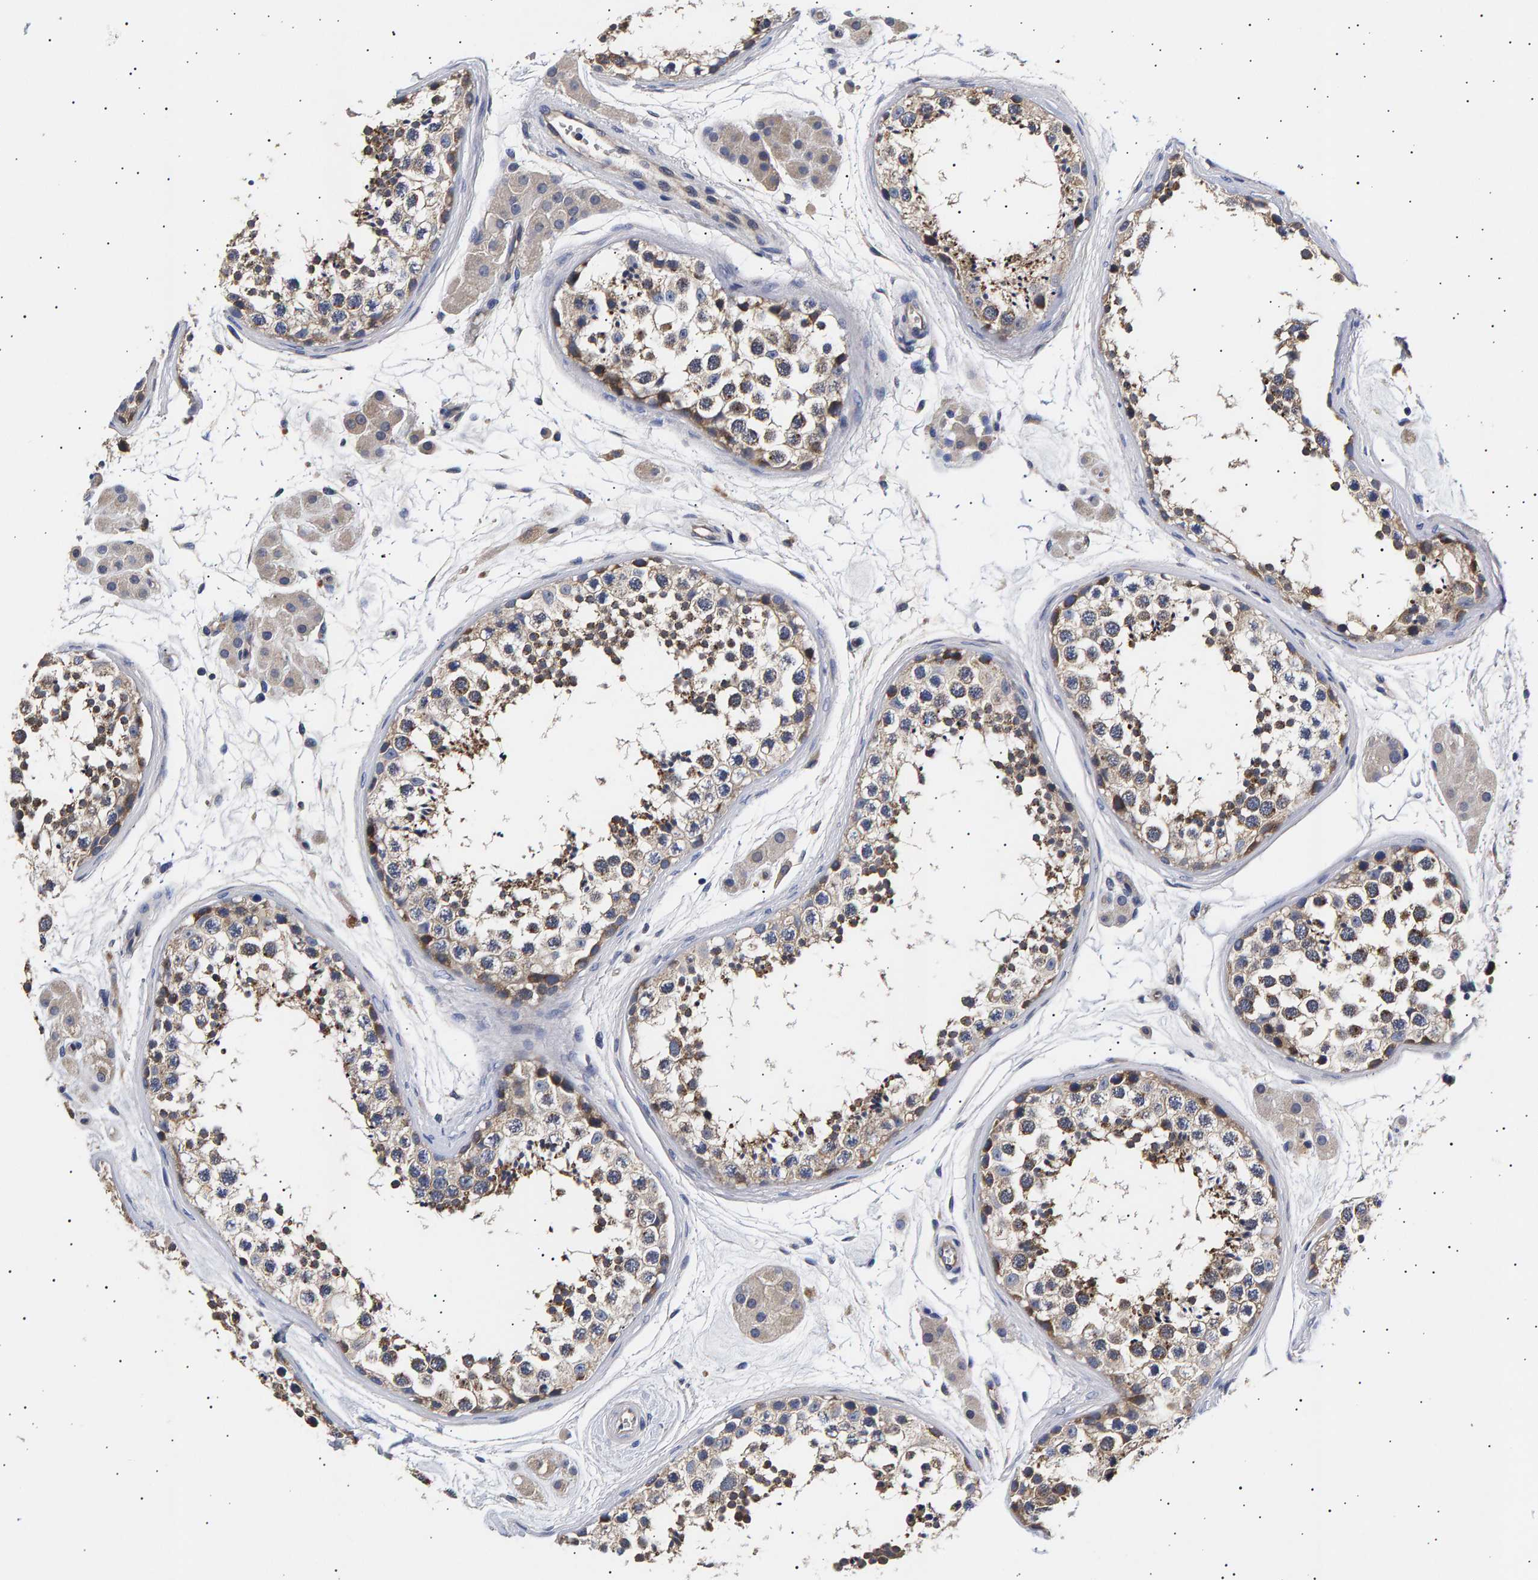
{"staining": {"intensity": "moderate", "quantity": "25%-75%", "location": "cytoplasmic/membranous"}, "tissue": "testis", "cell_type": "Cells in seminiferous ducts", "image_type": "normal", "snomed": [{"axis": "morphology", "description": "Normal tissue, NOS"}, {"axis": "topography", "description": "Testis"}], "caption": "Benign testis shows moderate cytoplasmic/membranous expression in approximately 25%-75% of cells in seminiferous ducts, visualized by immunohistochemistry.", "gene": "ANKRD40", "patient": {"sex": "male", "age": 56}}